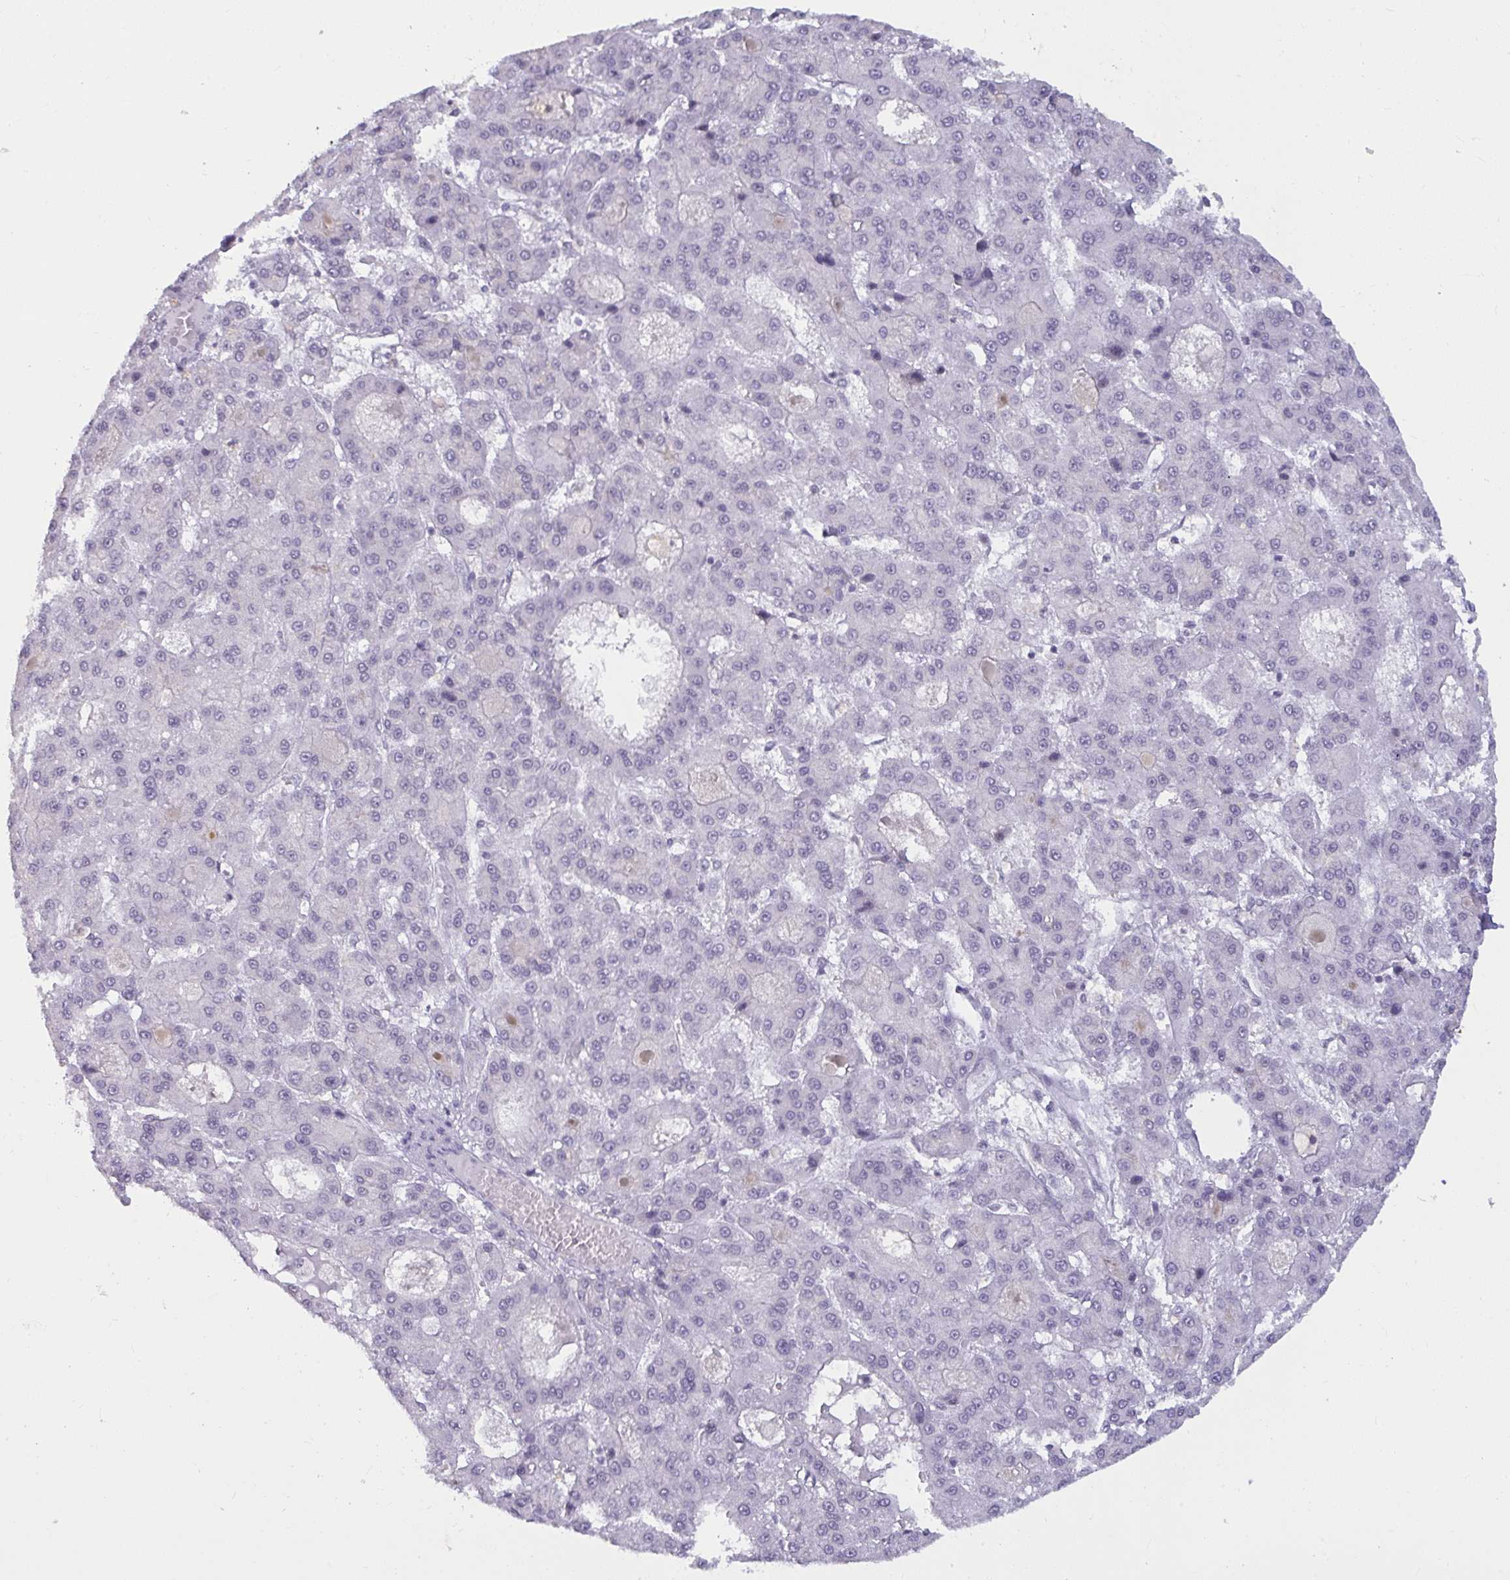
{"staining": {"intensity": "negative", "quantity": "none", "location": "none"}, "tissue": "liver cancer", "cell_type": "Tumor cells", "image_type": "cancer", "snomed": [{"axis": "morphology", "description": "Carcinoma, Hepatocellular, NOS"}, {"axis": "topography", "description": "Liver"}], "caption": "Hepatocellular carcinoma (liver) stained for a protein using immunohistochemistry (IHC) exhibits no expression tumor cells.", "gene": "TBC1D4", "patient": {"sex": "male", "age": 70}}